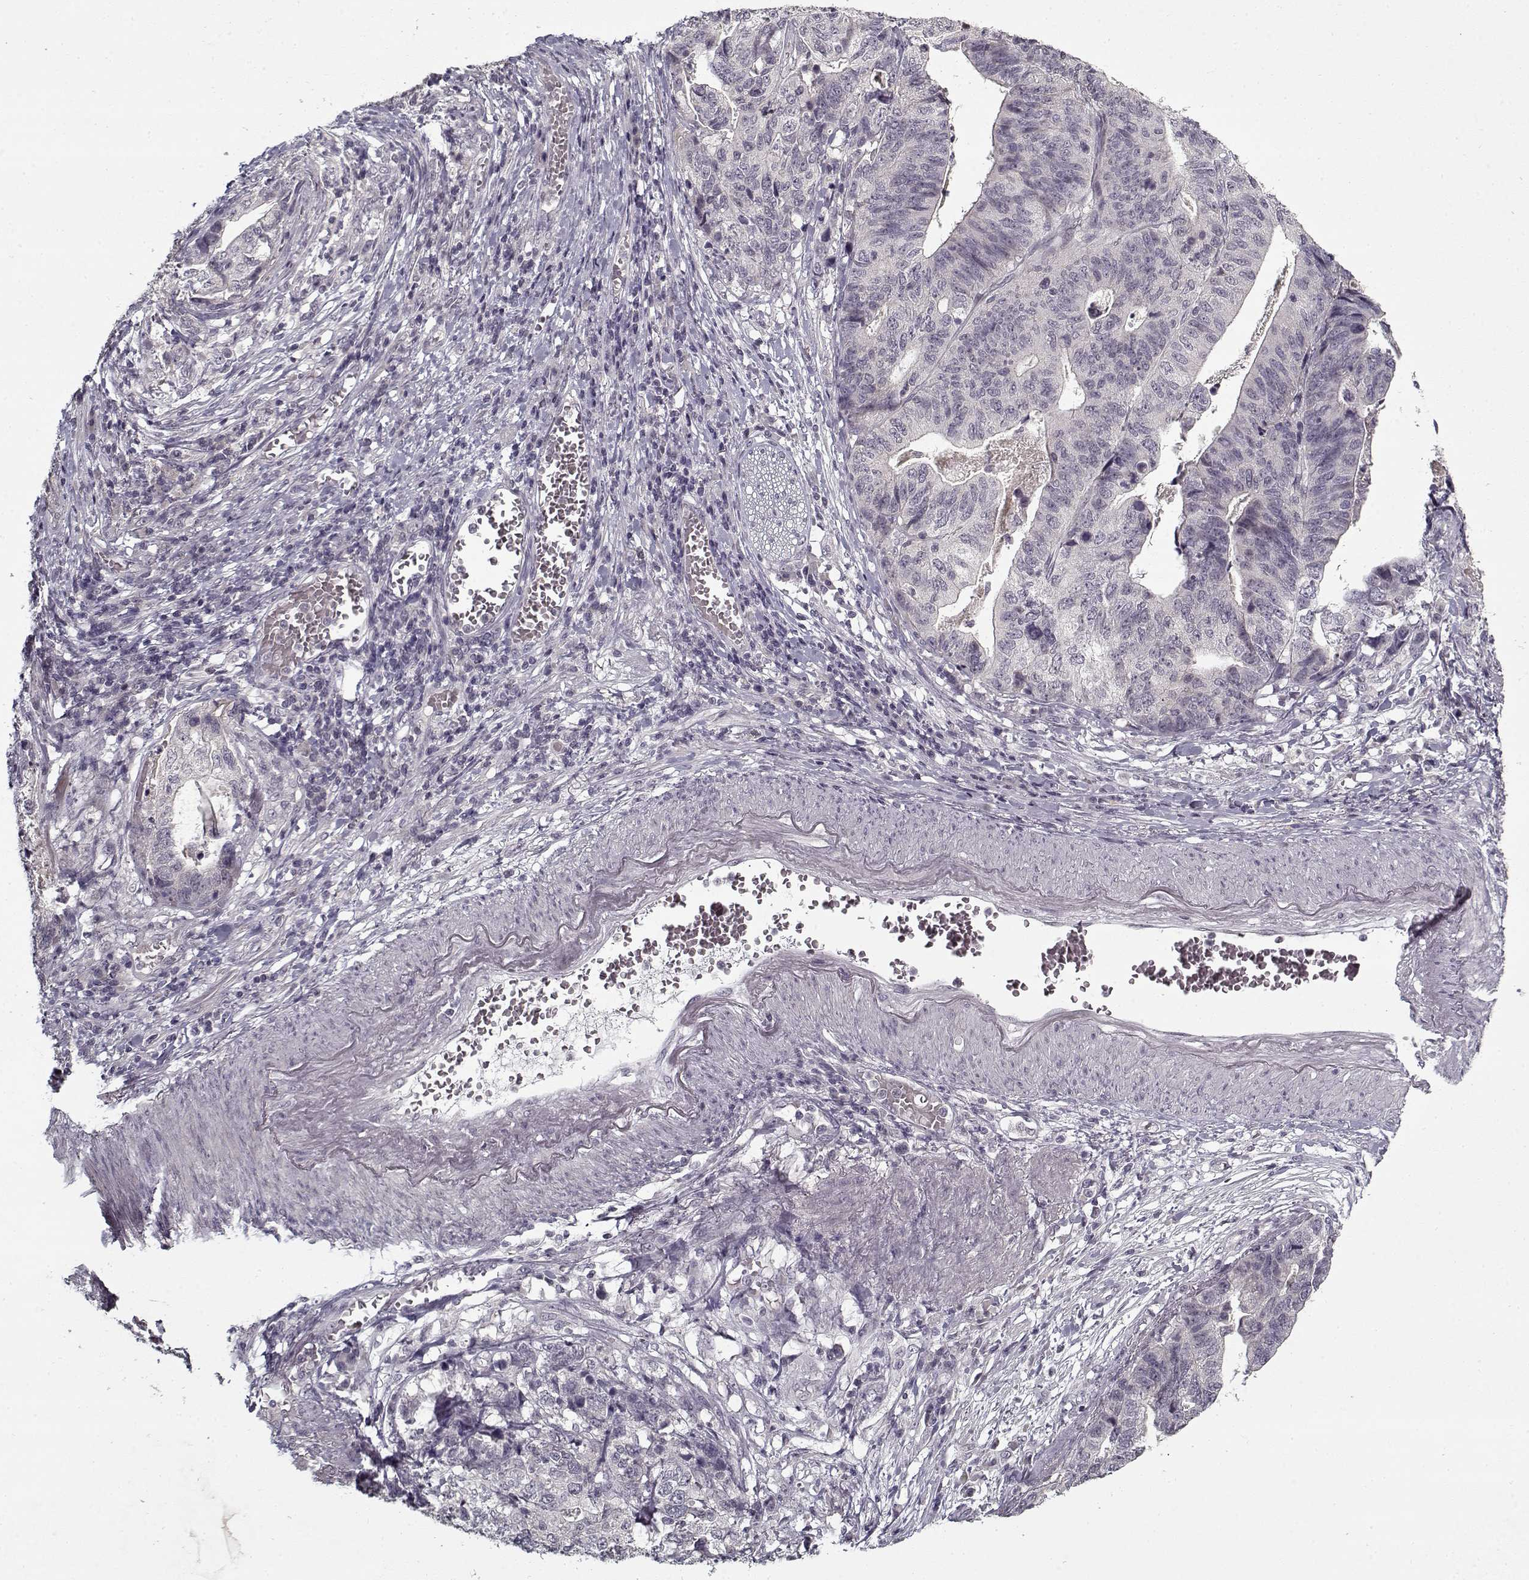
{"staining": {"intensity": "negative", "quantity": "none", "location": "none"}, "tissue": "stomach cancer", "cell_type": "Tumor cells", "image_type": "cancer", "snomed": [{"axis": "morphology", "description": "Adenocarcinoma, NOS"}, {"axis": "topography", "description": "Stomach, upper"}], "caption": "Photomicrograph shows no protein positivity in tumor cells of stomach cancer (adenocarcinoma) tissue. (Brightfield microscopy of DAB (3,3'-diaminobenzidine) IHC at high magnification).", "gene": "LAMA2", "patient": {"sex": "female", "age": 67}}